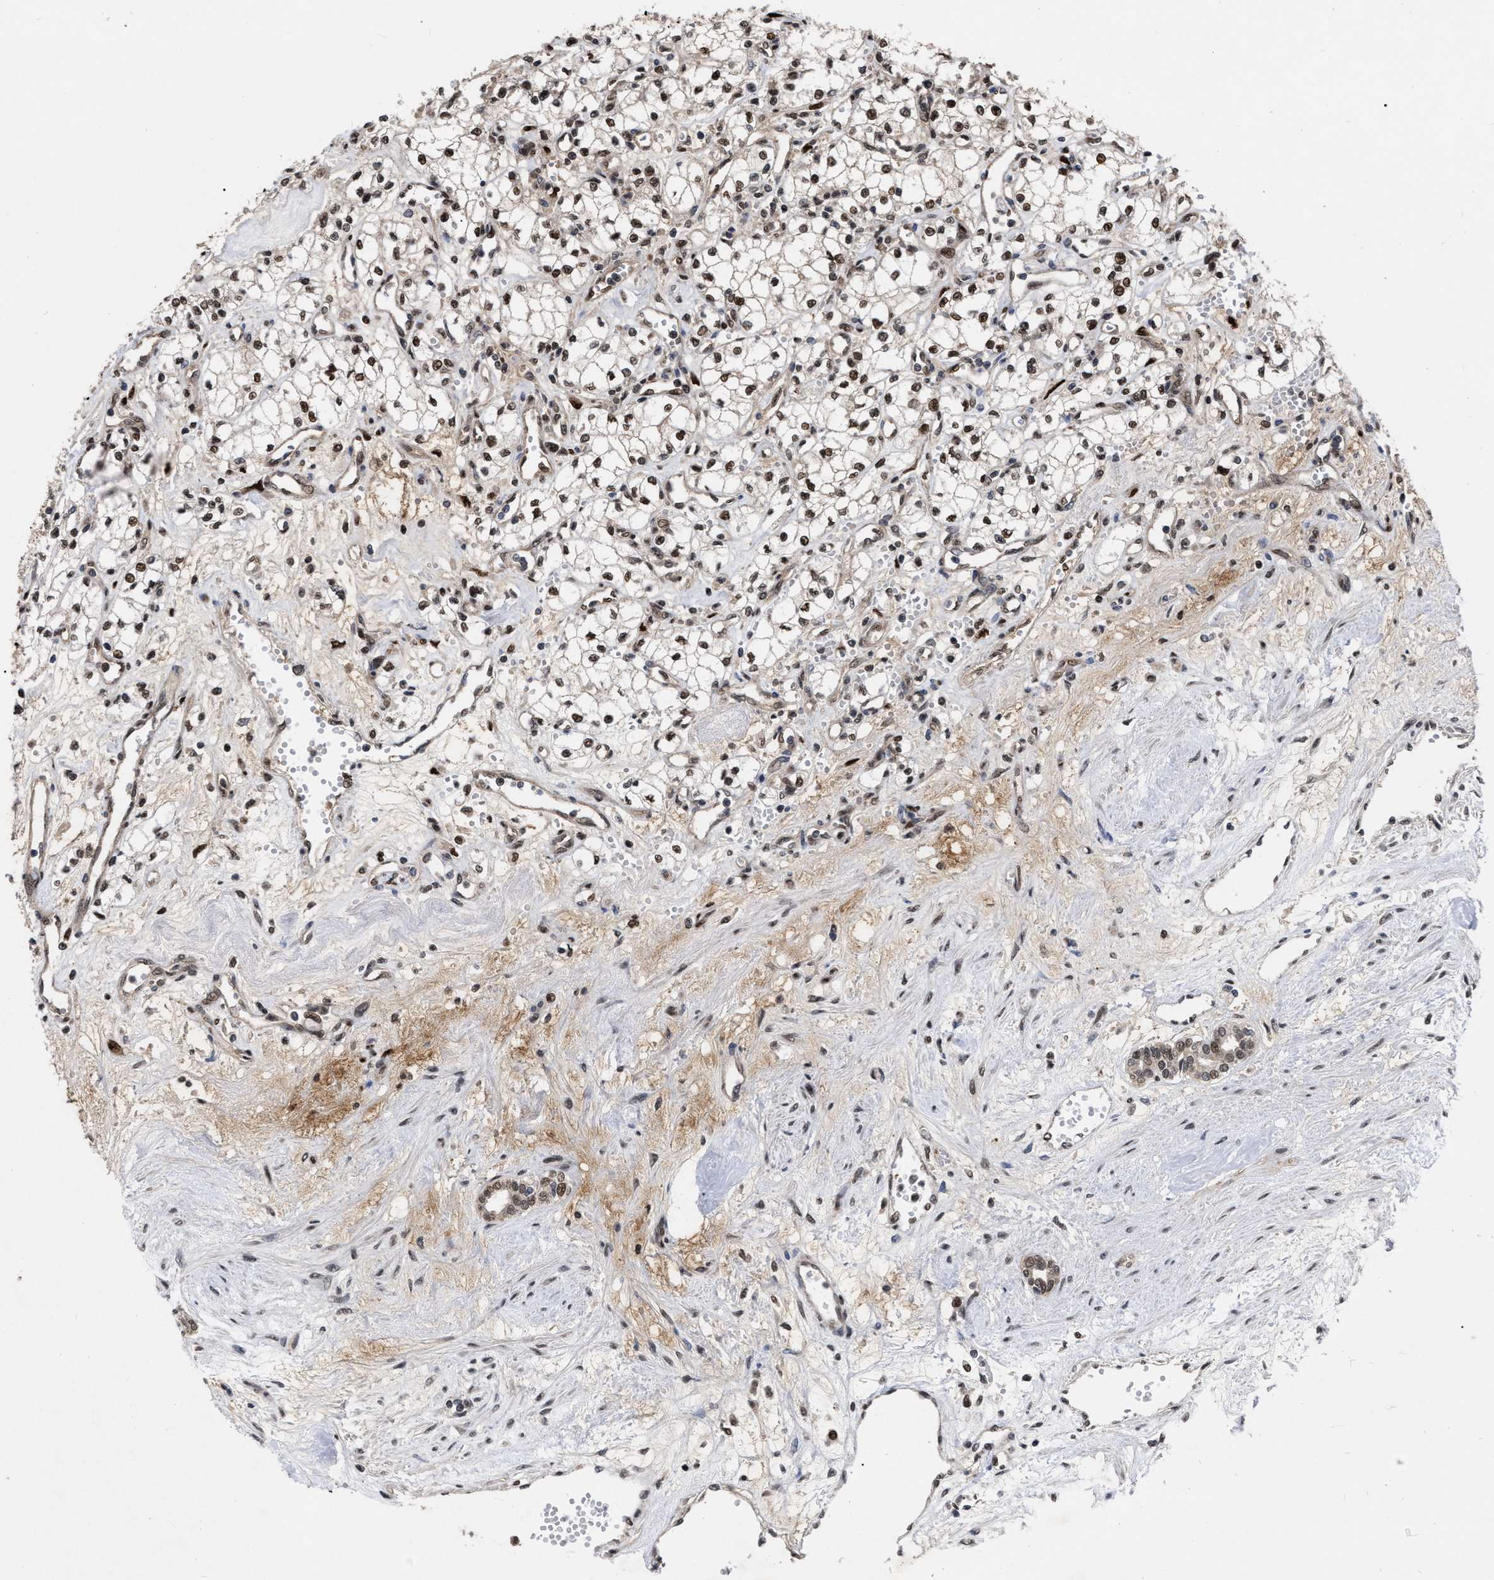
{"staining": {"intensity": "strong", "quantity": ">75%", "location": "cytoplasmic/membranous,nuclear"}, "tissue": "renal cancer", "cell_type": "Tumor cells", "image_type": "cancer", "snomed": [{"axis": "morphology", "description": "Adenocarcinoma, NOS"}, {"axis": "topography", "description": "Kidney"}], "caption": "Approximately >75% of tumor cells in renal cancer demonstrate strong cytoplasmic/membranous and nuclear protein staining as visualized by brown immunohistochemical staining.", "gene": "MDM4", "patient": {"sex": "male", "age": 59}}